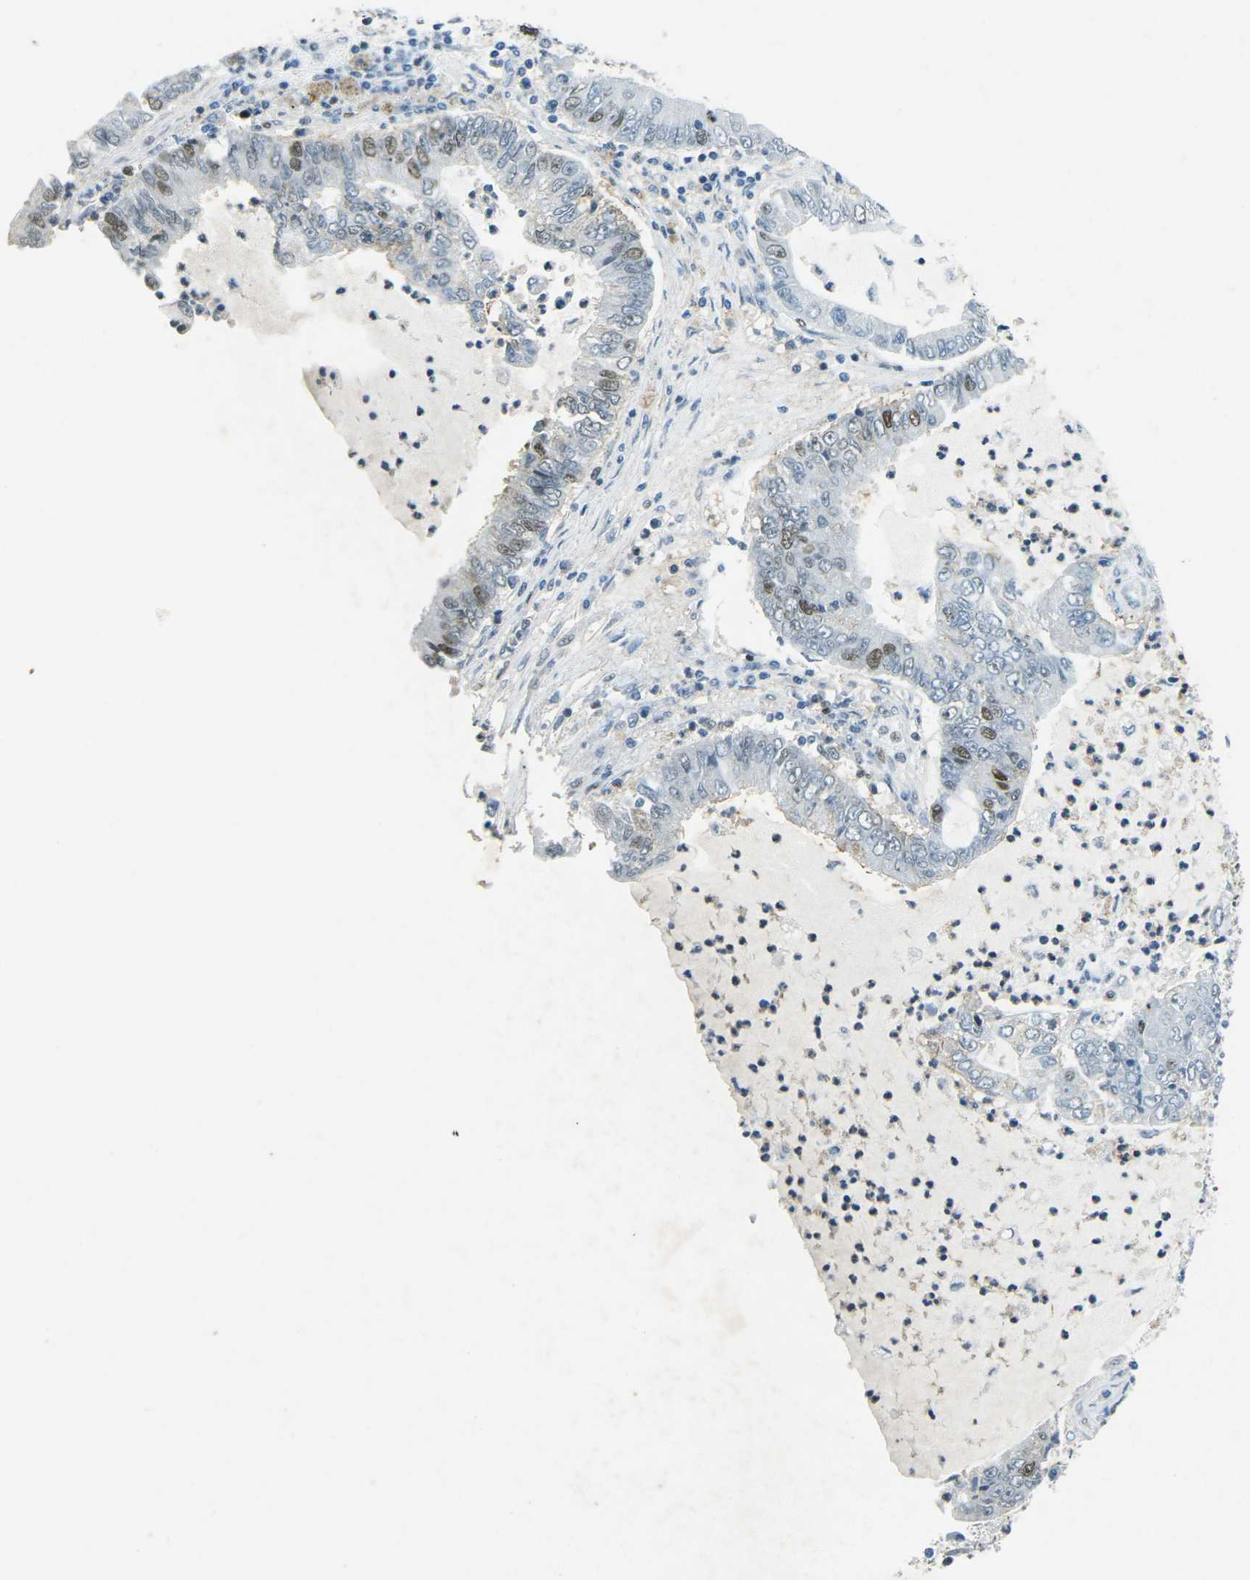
{"staining": {"intensity": "moderate", "quantity": "25%-75%", "location": "nuclear"}, "tissue": "lung cancer", "cell_type": "Tumor cells", "image_type": "cancer", "snomed": [{"axis": "morphology", "description": "Adenocarcinoma, NOS"}, {"axis": "topography", "description": "Lung"}], "caption": "Moderate nuclear positivity is present in about 25%-75% of tumor cells in adenocarcinoma (lung). (DAB (3,3'-diaminobenzidine) IHC, brown staining for protein, blue staining for nuclei).", "gene": "RB1", "patient": {"sex": "female", "age": 51}}